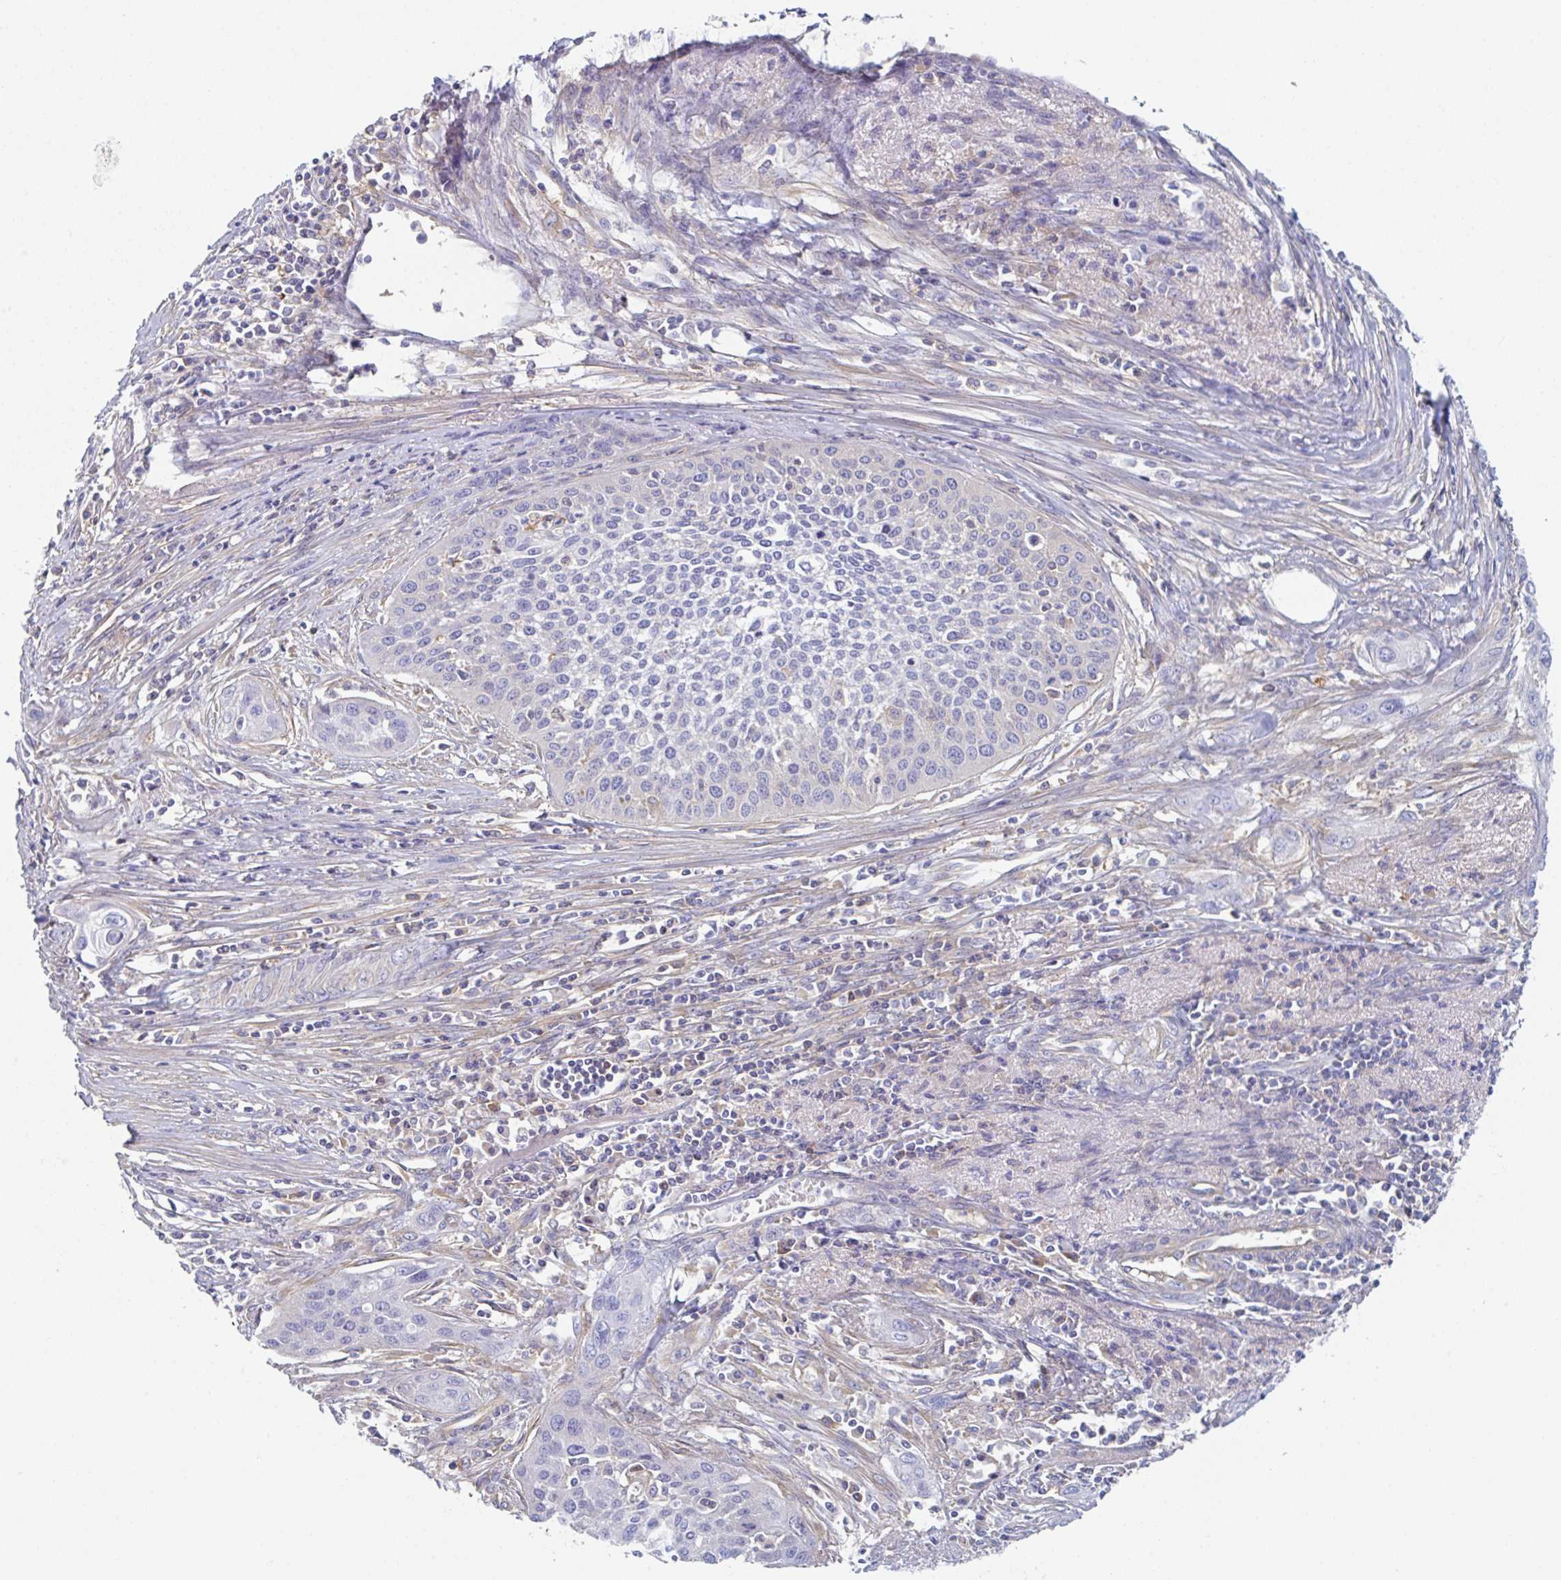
{"staining": {"intensity": "negative", "quantity": "none", "location": "none"}, "tissue": "cervical cancer", "cell_type": "Tumor cells", "image_type": "cancer", "snomed": [{"axis": "morphology", "description": "Squamous cell carcinoma, NOS"}, {"axis": "topography", "description": "Cervix"}], "caption": "IHC micrograph of human squamous cell carcinoma (cervical) stained for a protein (brown), which shows no expression in tumor cells.", "gene": "AMPD2", "patient": {"sex": "female", "age": 34}}